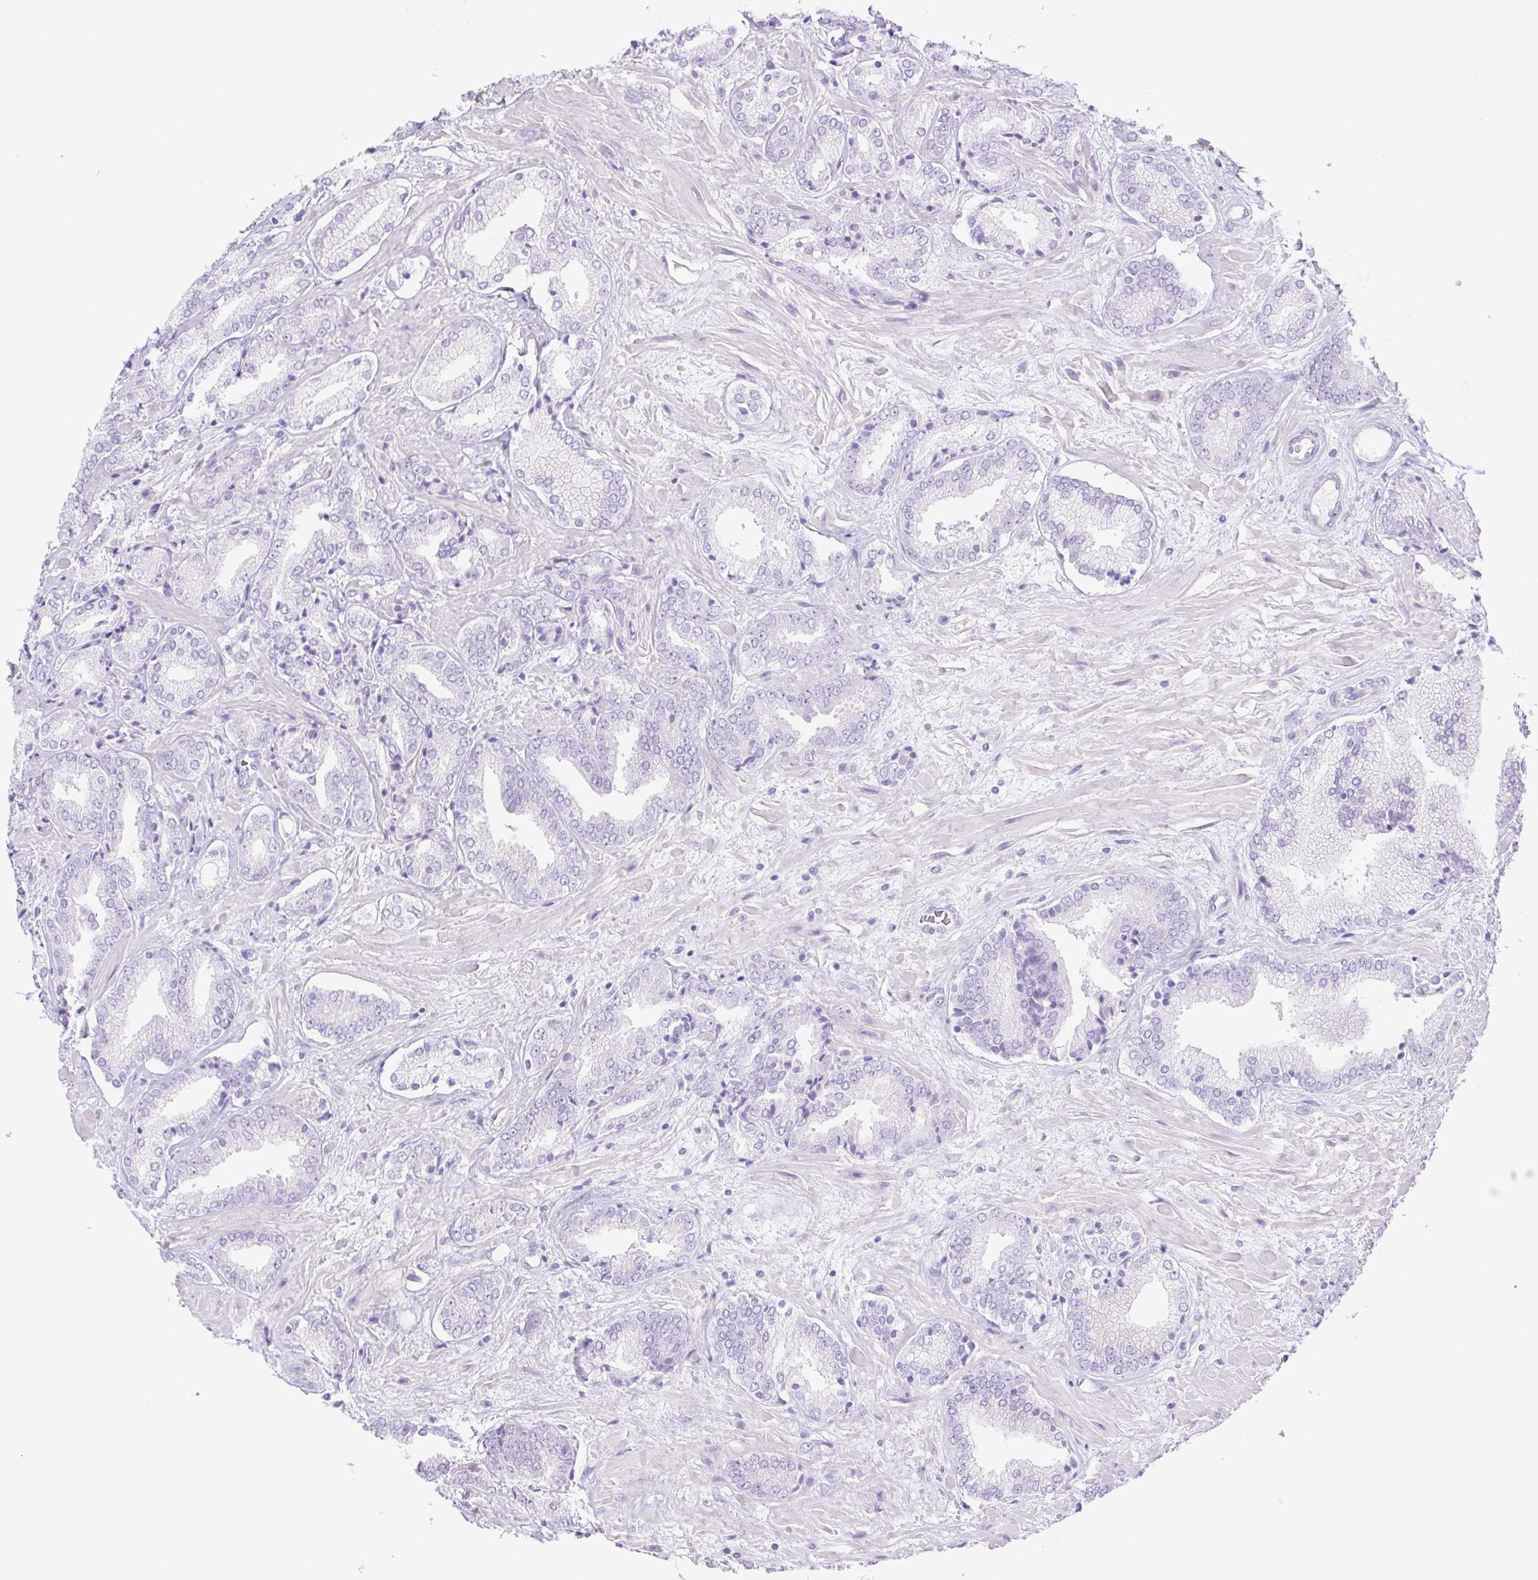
{"staining": {"intensity": "negative", "quantity": "none", "location": "none"}, "tissue": "prostate cancer", "cell_type": "Tumor cells", "image_type": "cancer", "snomed": [{"axis": "morphology", "description": "Adenocarcinoma, High grade"}, {"axis": "topography", "description": "Prostate"}], "caption": "Adenocarcinoma (high-grade) (prostate) stained for a protein using IHC shows no expression tumor cells.", "gene": "CDSN", "patient": {"sex": "male", "age": 56}}